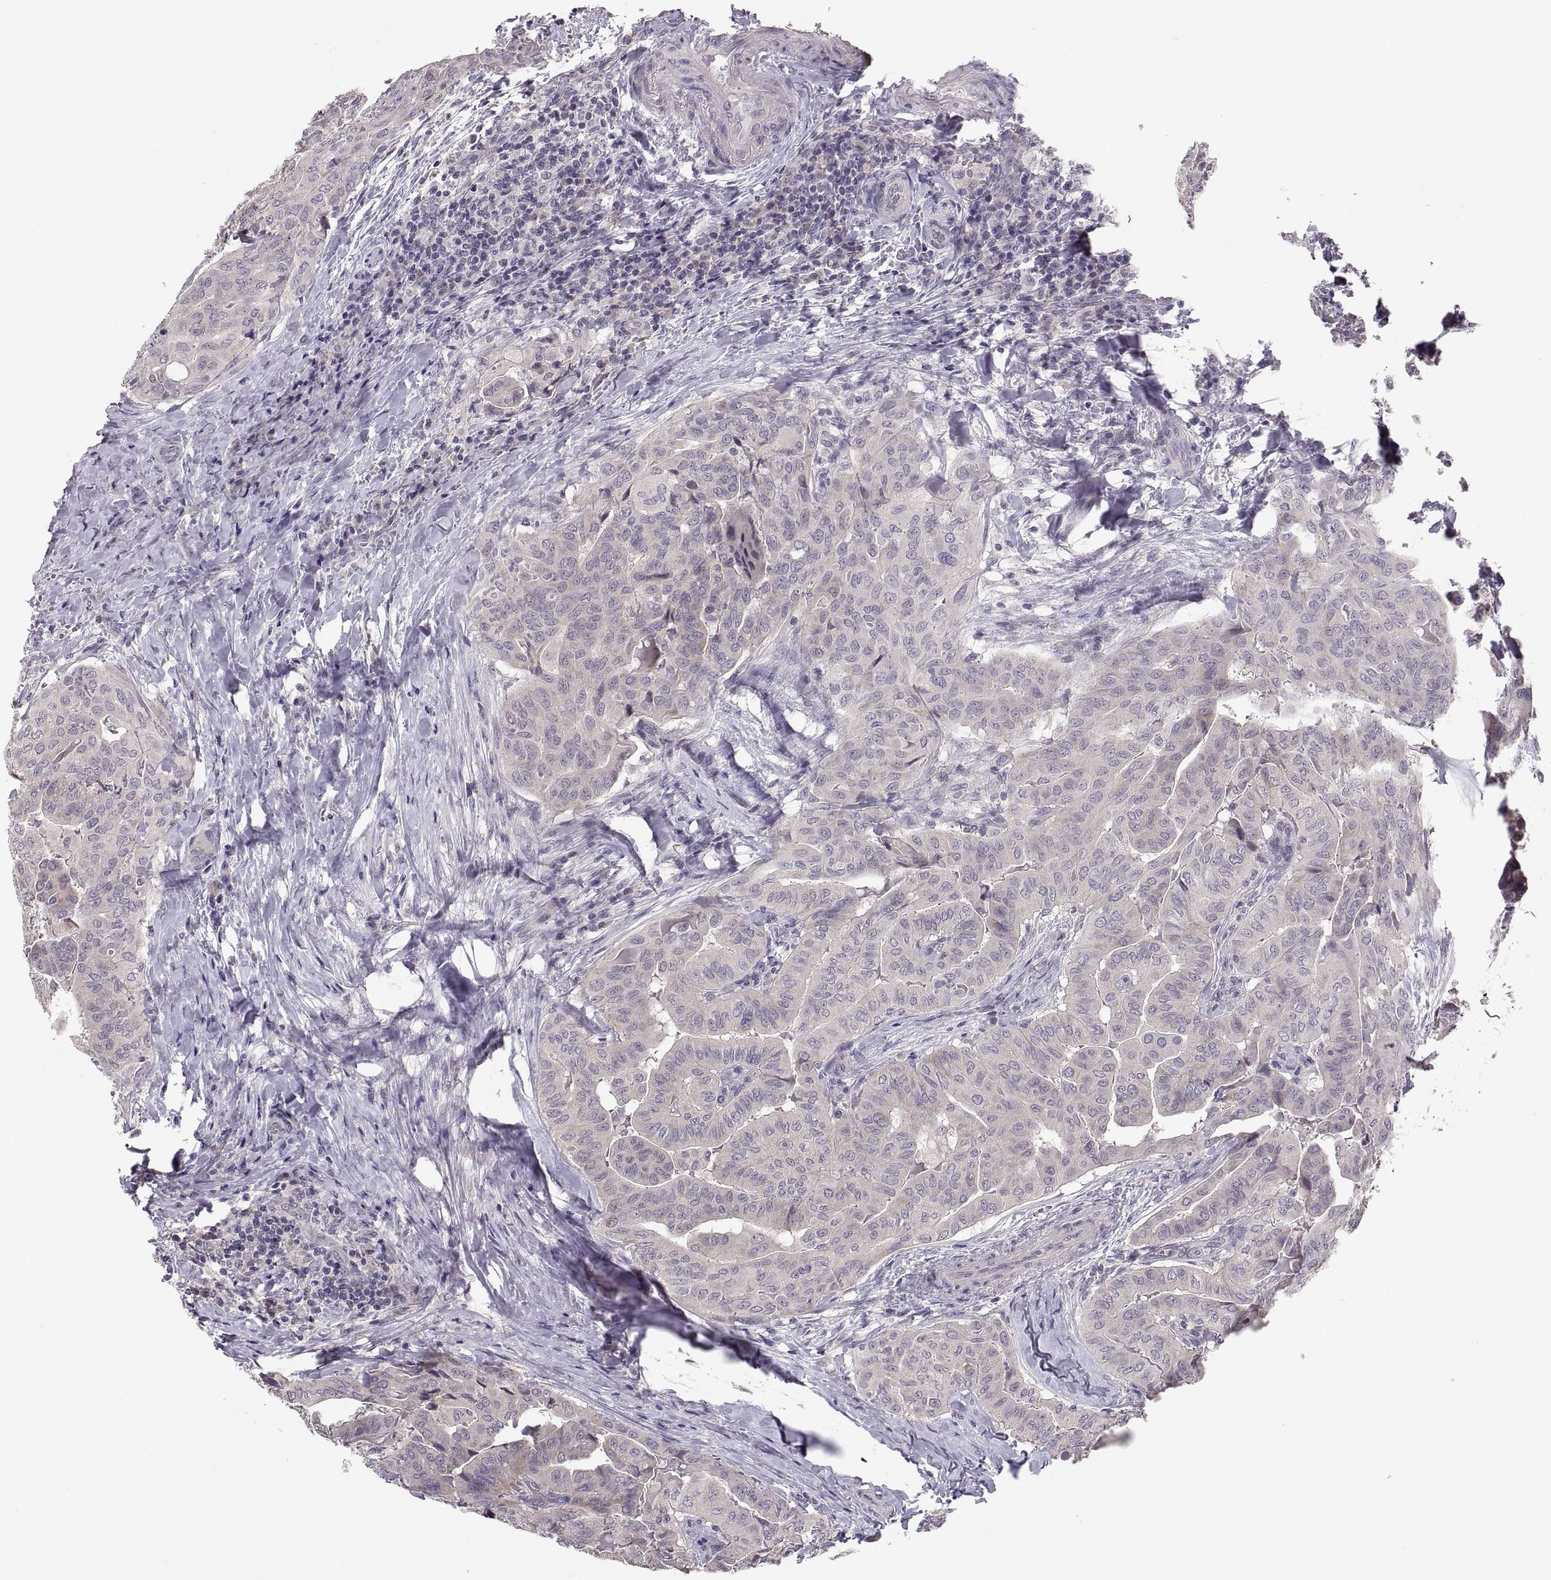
{"staining": {"intensity": "negative", "quantity": "none", "location": "none"}, "tissue": "thyroid cancer", "cell_type": "Tumor cells", "image_type": "cancer", "snomed": [{"axis": "morphology", "description": "Papillary adenocarcinoma, NOS"}, {"axis": "topography", "description": "Thyroid gland"}], "caption": "Immunohistochemistry micrograph of human thyroid cancer (papillary adenocarcinoma) stained for a protein (brown), which demonstrates no staining in tumor cells. (Stains: DAB (3,3'-diaminobenzidine) immunohistochemistry (IHC) with hematoxylin counter stain, Microscopy: brightfield microscopy at high magnification).", "gene": "PAX2", "patient": {"sex": "female", "age": 68}}